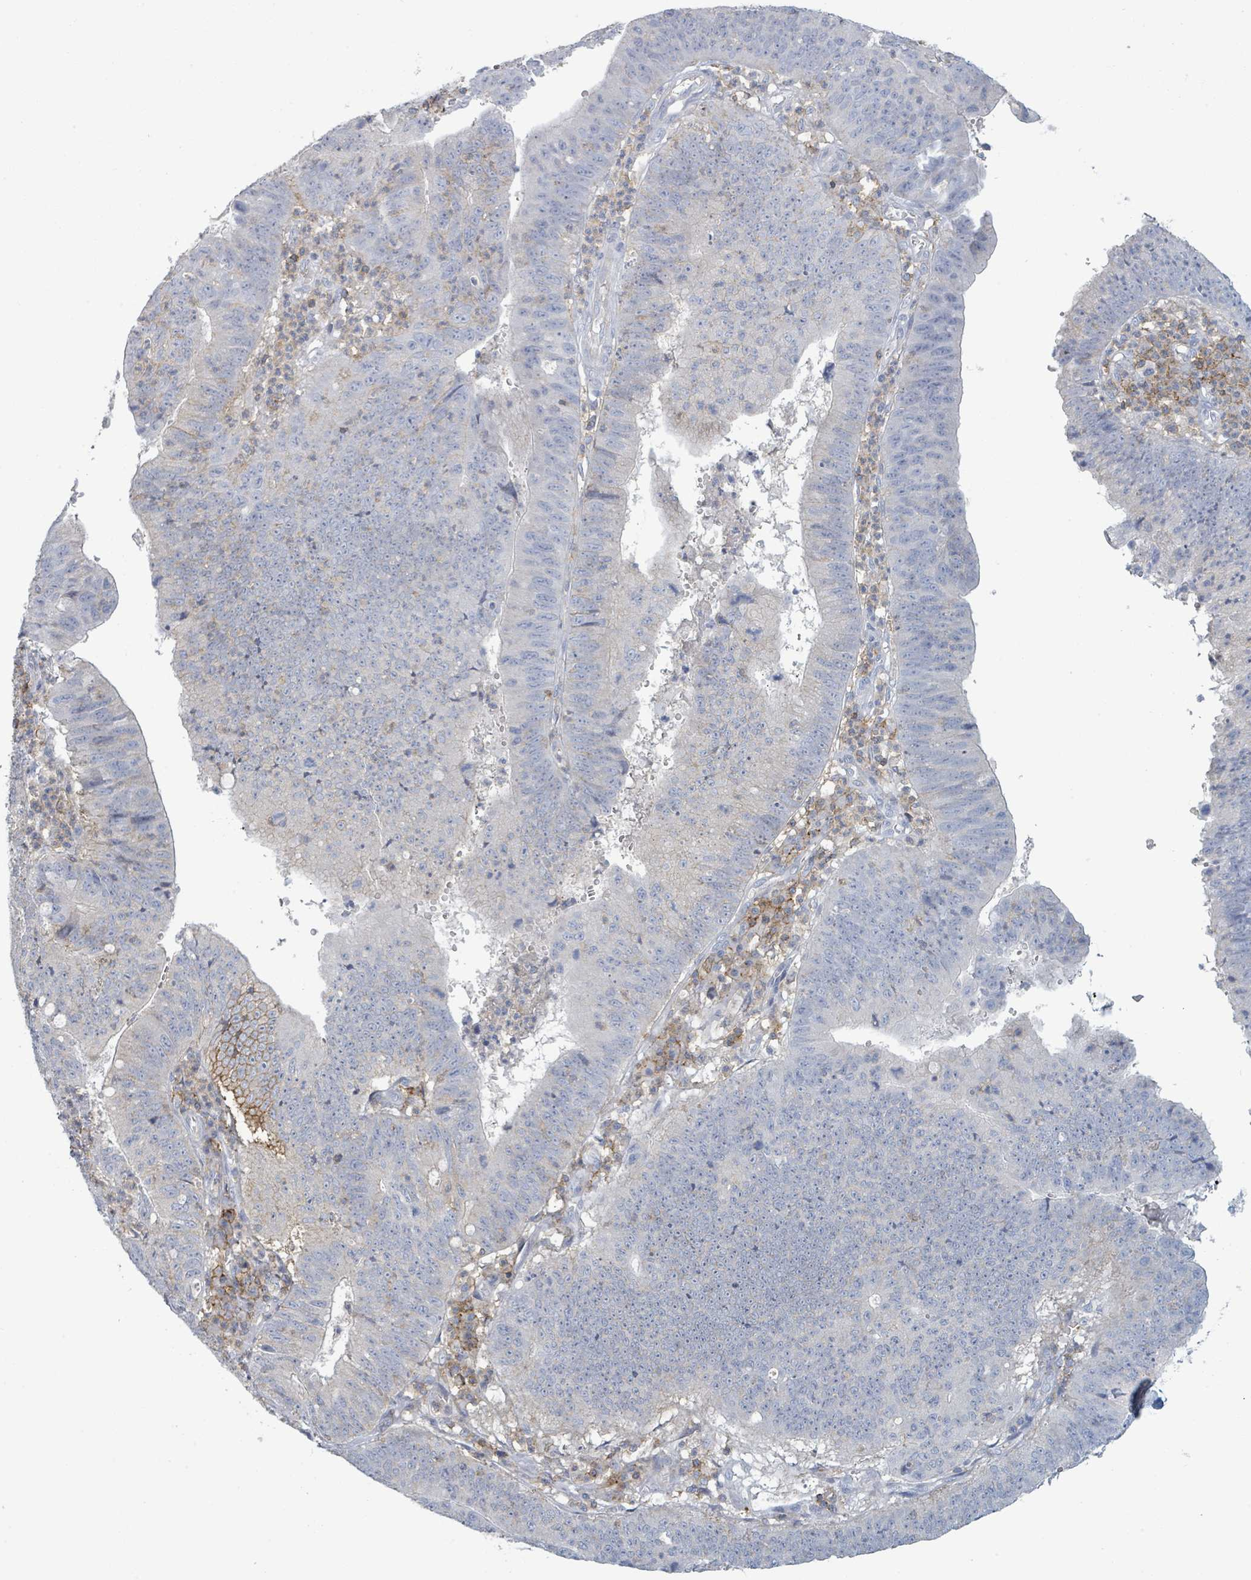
{"staining": {"intensity": "negative", "quantity": "none", "location": "none"}, "tissue": "stomach cancer", "cell_type": "Tumor cells", "image_type": "cancer", "snomed": [{"axis": "morphology", "description": "Adenocarcinoma, NOS"}, {"axis": "topography", "description": "Stomach"}], "caption": "Tumor cells are negative for brown protein staining in stomach cancer.", "gene": "TNFRSF14", "patient": {"sex": "male", "age": 59}}